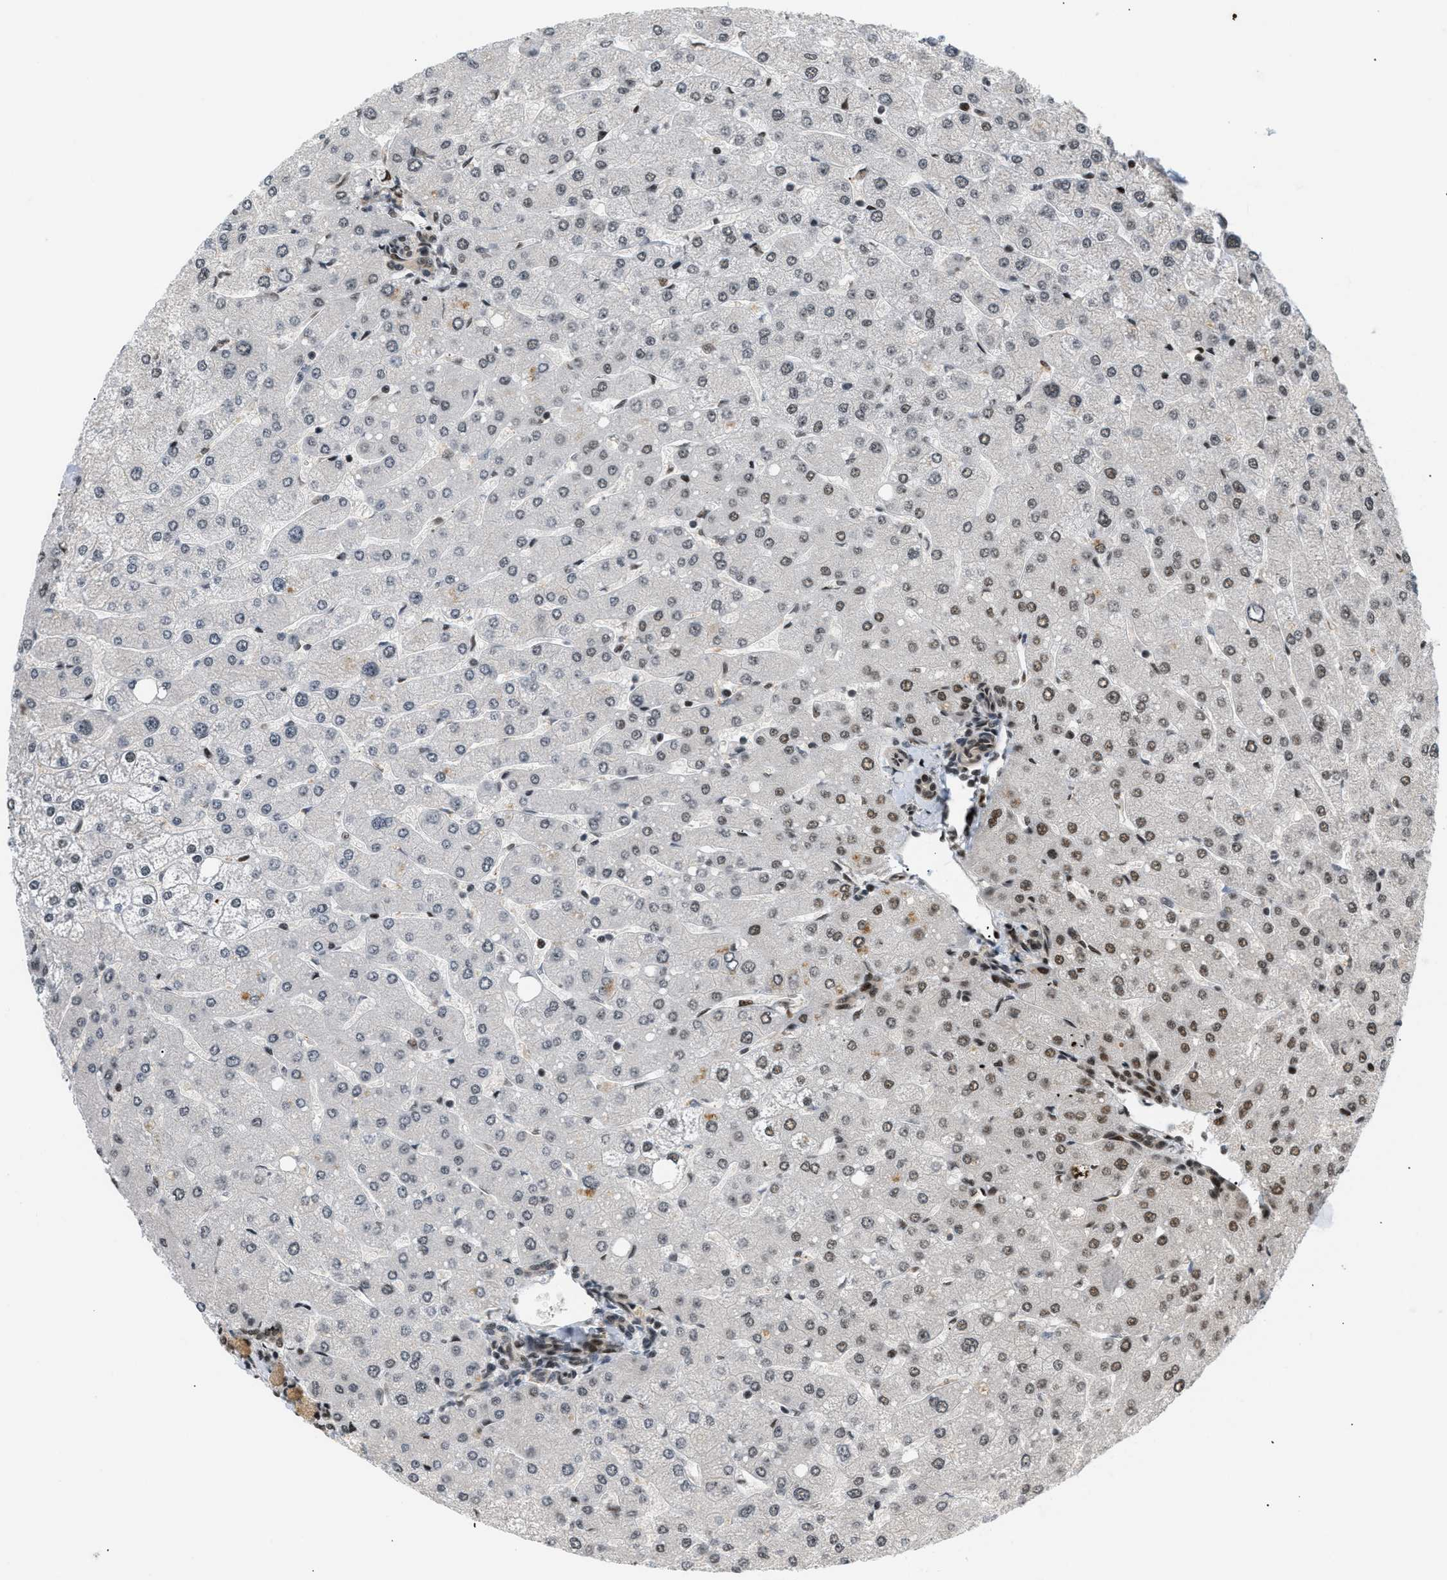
{"staining": {"intensity": "moderate", "quantity": "25%-75%", "location": "cytoplasmic/membranous,nuclear"}, "tissue": "liver", "cell_type": "Cholangiocytes", "image_type": "normal", "snomed": [{"axis": "morphology", "description": "Normal tissue, NOS"}, {"axis": "topography", "description": "Liver"}], "caption": "Immunohistochemical staining of normal liver reveals moderate cytoplasmic/membranous,nuclear protein staining in about 25%-75% of cholangiocytes.", "gene": "RBM5", "patient": {"sex": "male", "age": 55}}